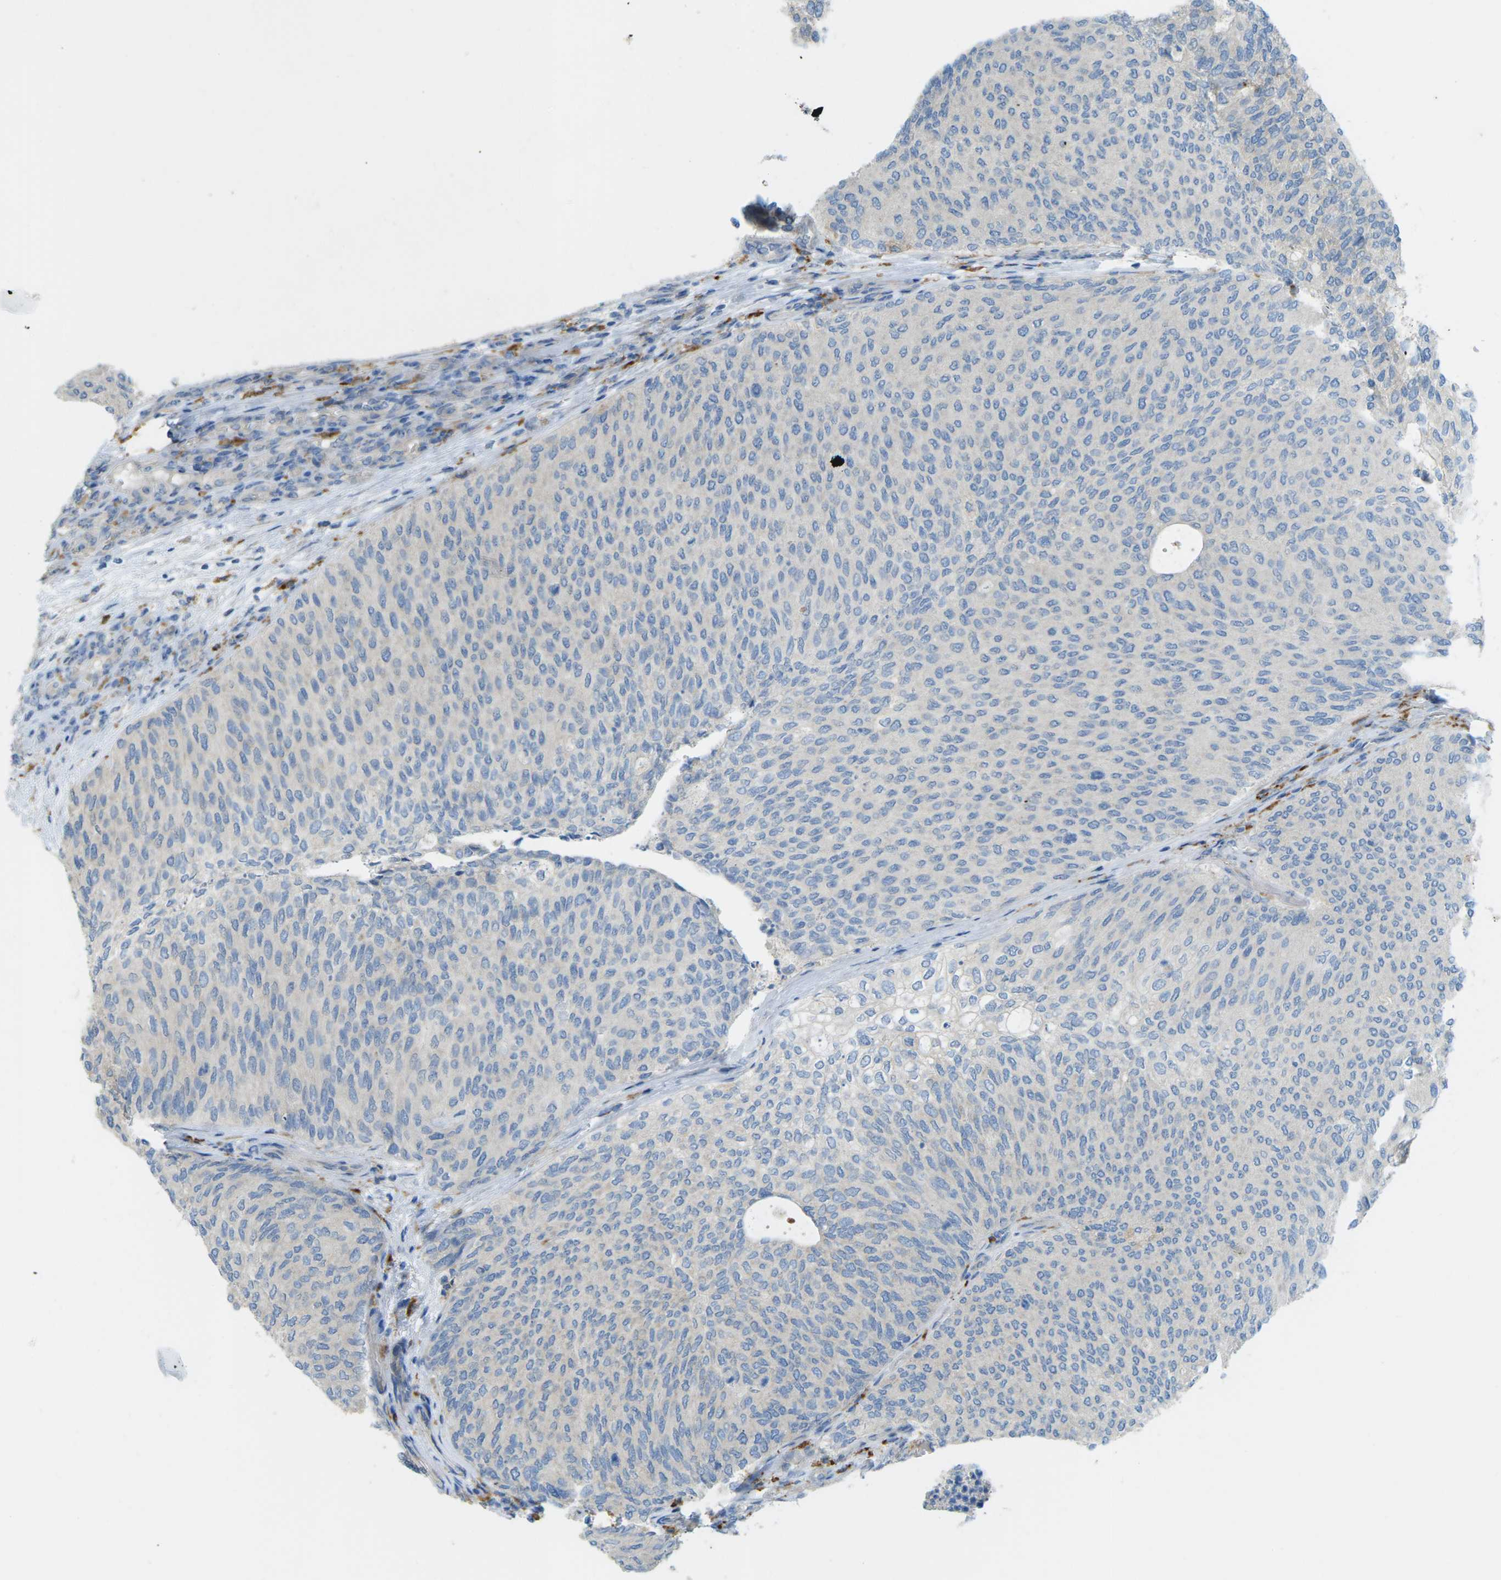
{"staining": {"intensity": "negative", "quantity": "none", "location": "none"}, "tissue": "urothelial cancer", "cell_type": "Tumor cells", "image_type": "cancer", "snomed": [{"axis": "morphology", "description": "Urothelial carcinoma, Low grade"}, {"axis": "topography", "description": "Urinary bladder"}], "caption": "A high-resolution micrograph shows immunohistochemistry staining of low-grade urothelial carcinoma, which reveals no significant positivity in tumor cells.", "gene": "MYLK4", "patient": {"sex": "female", "age": 79}}